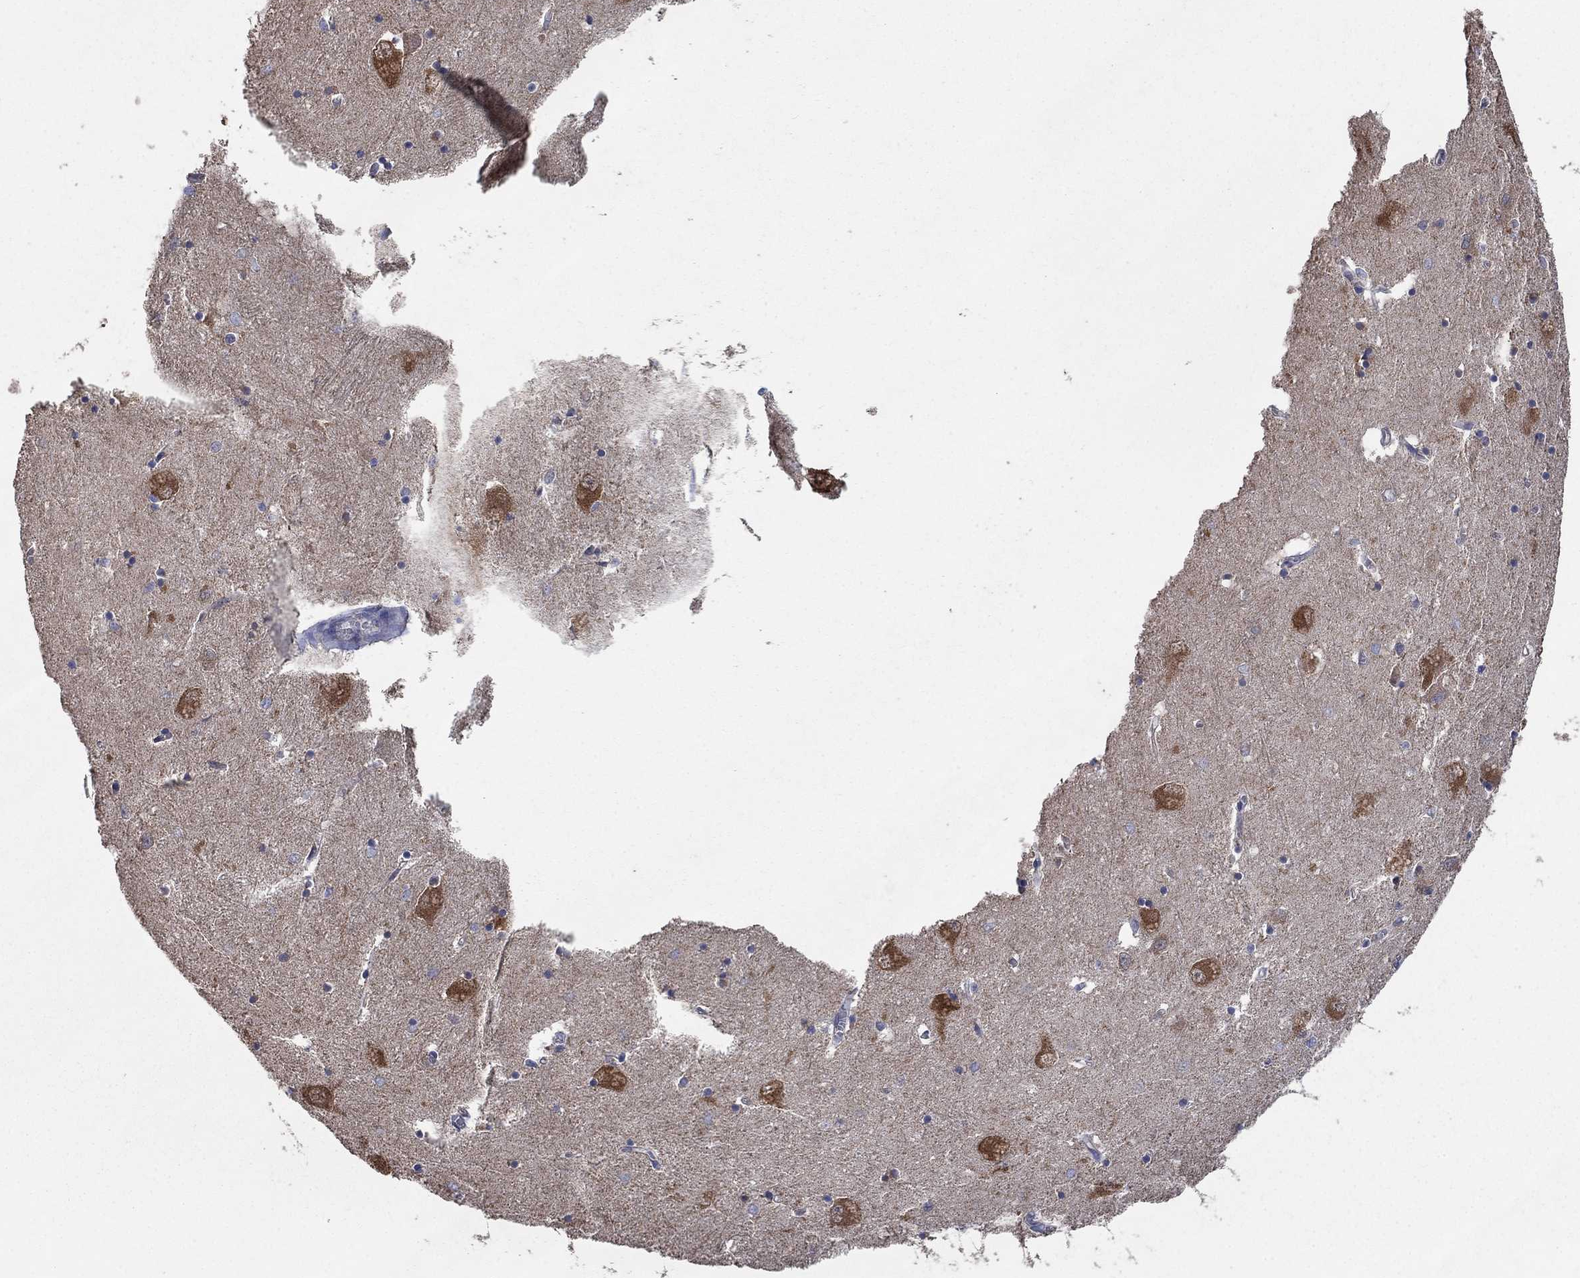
{"staining": {"intensity": "moderate", "quantity": "<25%", "location": "cytoplasmic/membranous"}, "tissue": "caudate", "cell_type": "Glial cells", "image_type": "normal", "snomed": [{"axis": "morphology", "description": "Normal tissue, NOS"}, {"axis": "topography", "description": "Lateral ventricle wall"}], "caption": "High-magnification brightfield microscopy of unremarkable caudate stained with DAB (3,3'-diaminobenzidine) (brown) and counterstained with hematoxylin (blue). glial cells exhibit moderate cytoplasmic/membranous expression is identified in about<25% of cells.", "gene": "HID1", "patient": {"sex": "male", "age": 54}}